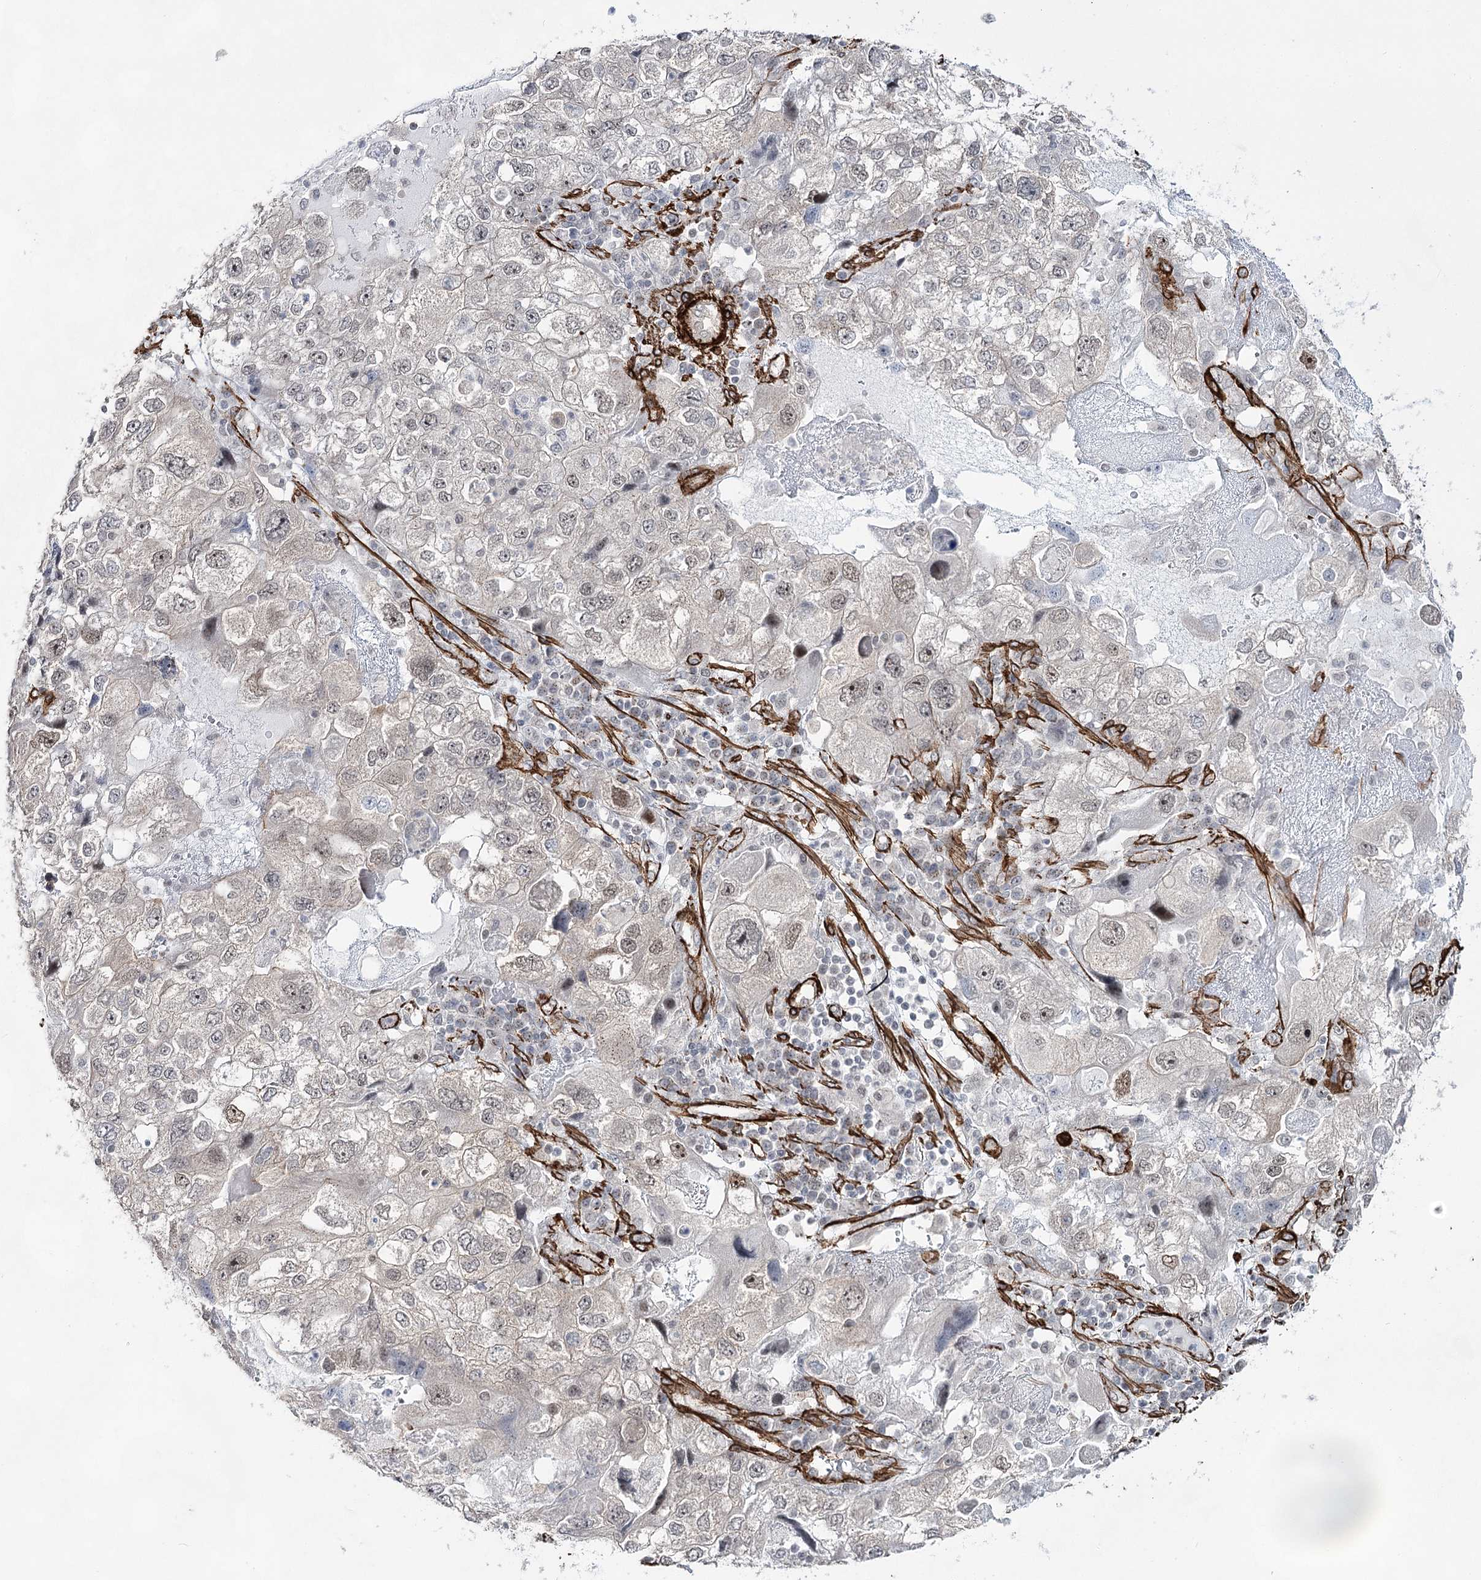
{"staining": {"intensity": "negative", "quantity": "none", "location": "none"}, "tissue": "endometrial cancer", "cell_type": "Tumor cells", "image_type": "cancer", "snomed": [{"axis": "morphology", "description": "Adenocarcinoma, NOS"}, {"axis": "topography", "description": "Endometrium"}], "caption": "DAB (3,3'-diaminobenzidine) immunohistochemical staining of endometrial adenocarcinoma shows no significant expression in tumor cells.", "gene": "CWF19L1", "patient": {"sex": "female", "age": 49}}